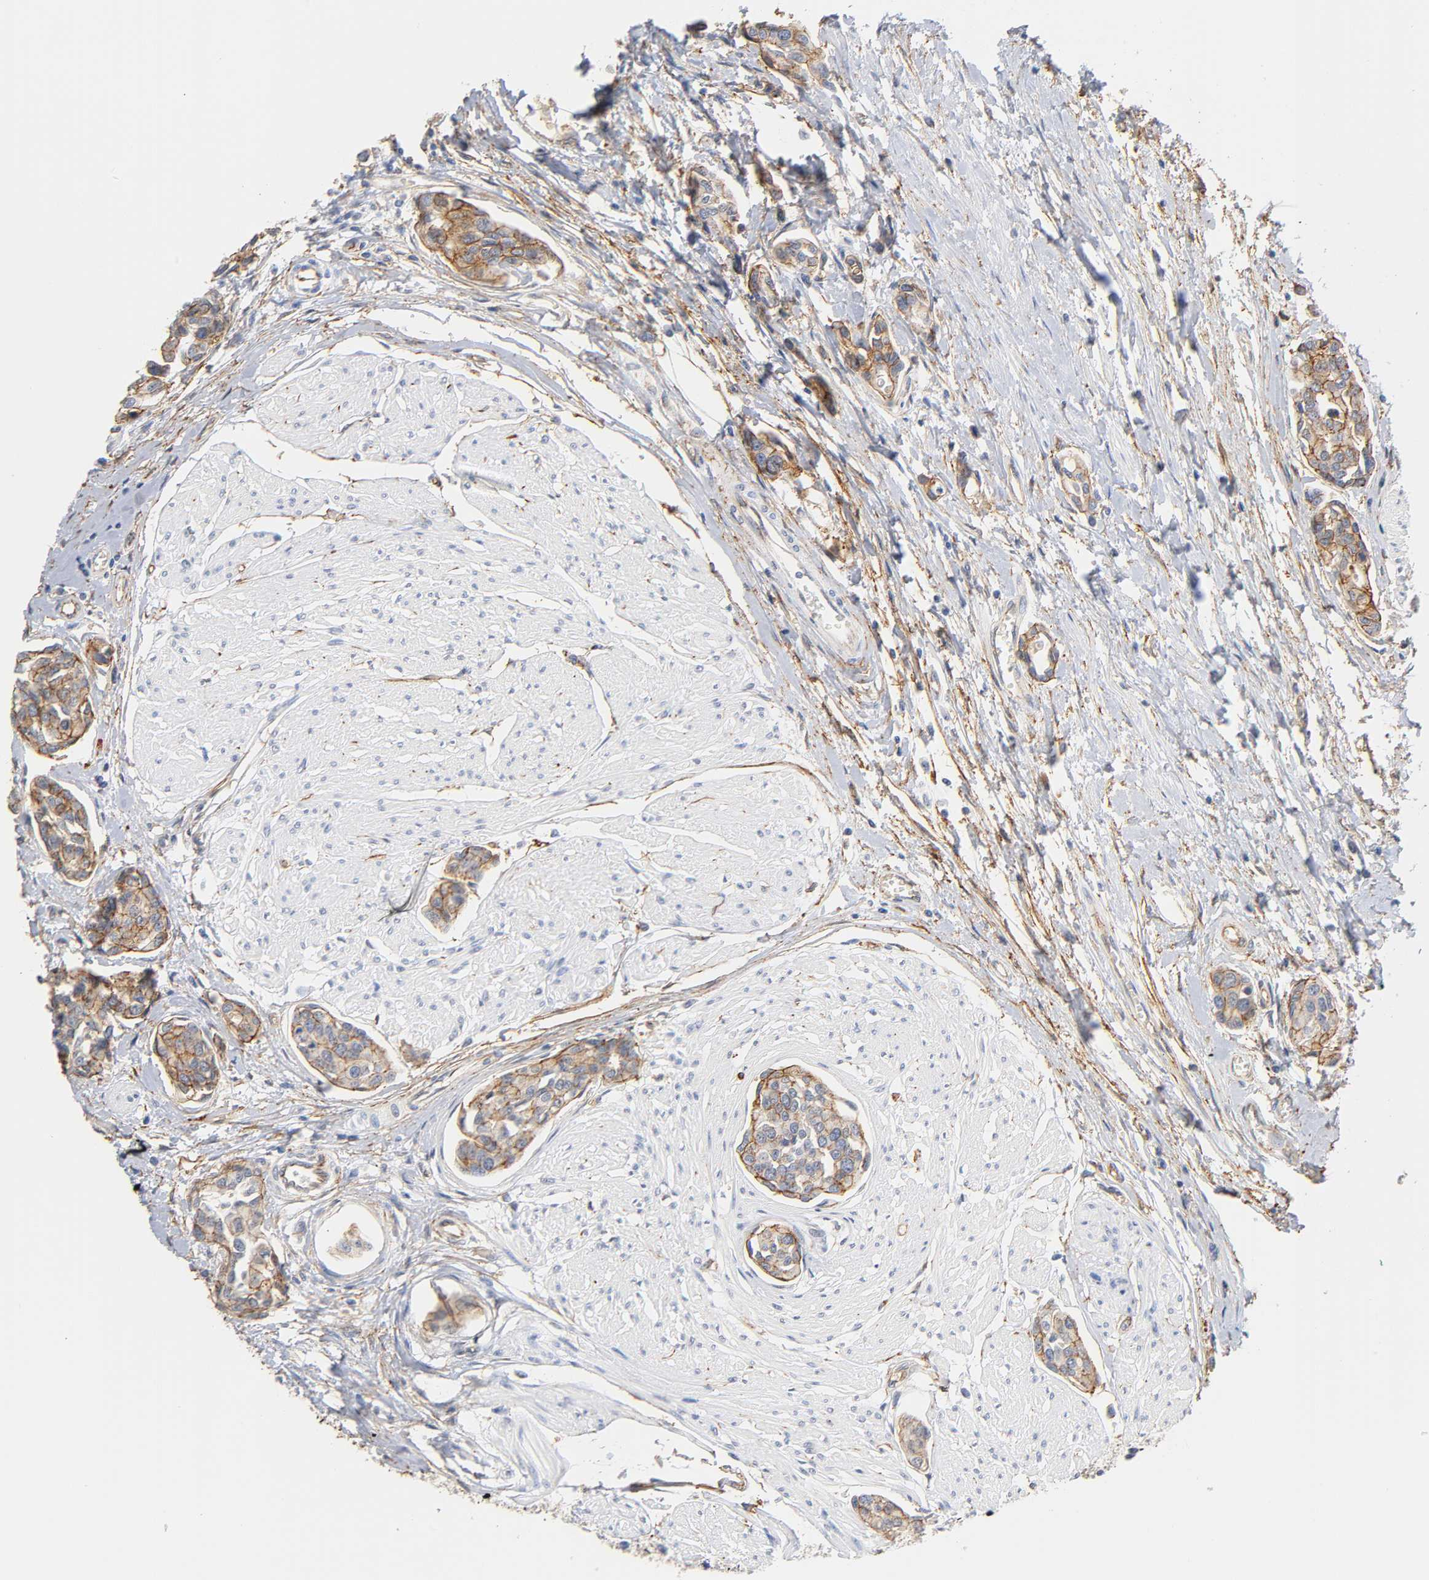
{"staining": {"intensity": "moderate", "quantity": ">75%", "location": "cytoplasmic/membranous"}, "tissue": "urothelial cancer", "cell_type": "Tumor cells", "image_type": "cancer", "snomed": [{"axis": "morphology", "description": "Urothelial carcinoma, High grade"}, {"axis": "topography", "description": "Urinary bladder"}], "caption": "An immunohistochemistry (IHC) image of neoplastic tissue is shown. Protein staining in brown highlights moderate cytoplasmic/membranous positivity in high-grade urothelial carcinoma within tumor cells. (IHC, brightfield microscopy, high magnification).", "gene": "SPTAN1", "patient": {"sex": "male", "age": 78}}